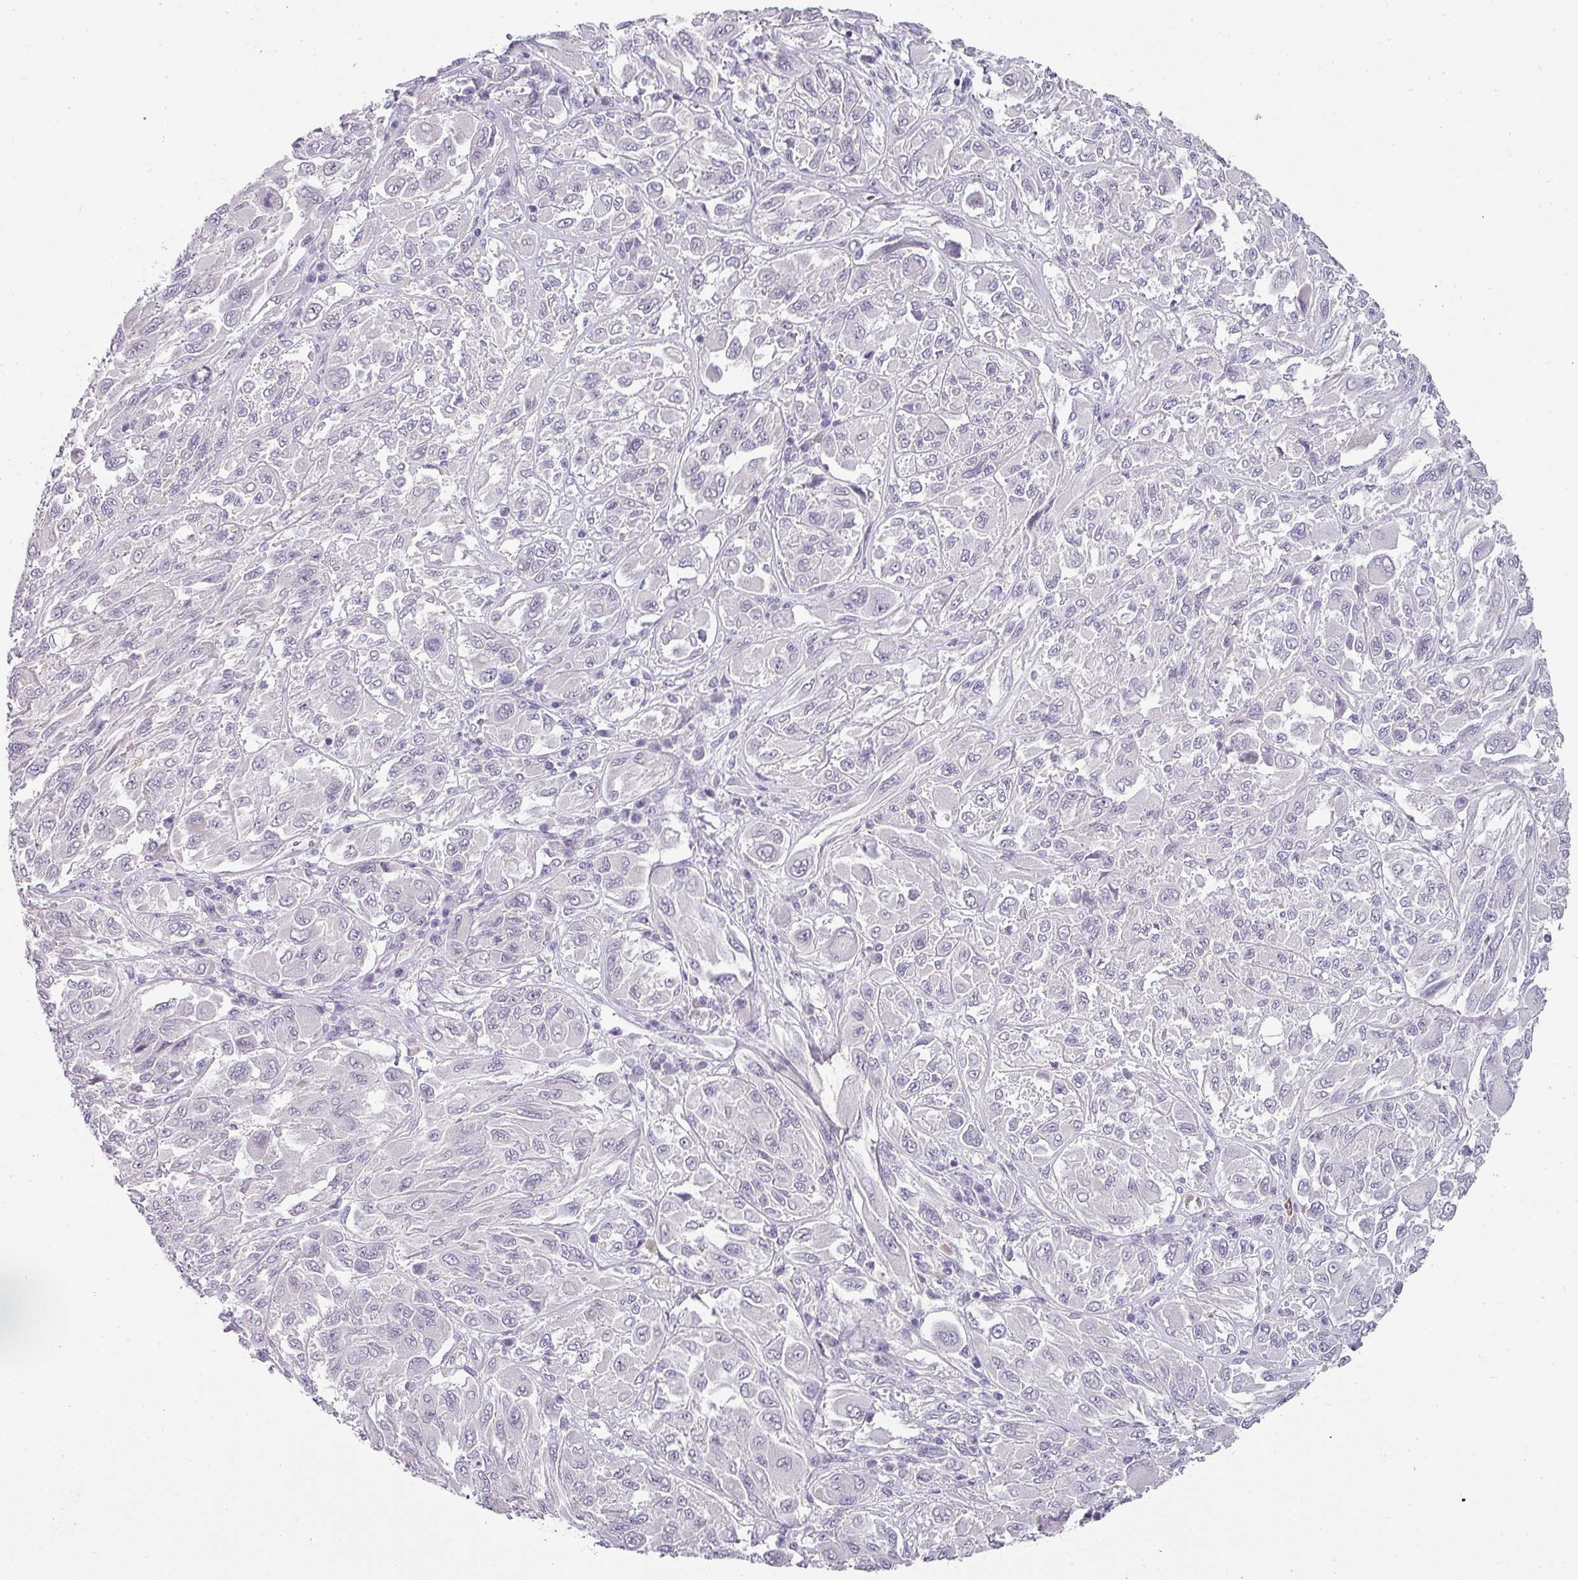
{"staining": {"intensity": "negative", "quantity": "none", "location": "none"}, "tissue": "melanoma", "cell_type": "Tumor cells", "image_type": "cancer", "snomed": [{"axis": "morphology", "description": "Malignant melanoma, NOS"}, {"axis": "topography", "description": "Skin"}], "caption": "Micrograph shows no protein staining in tumor cells of malignant melanoma tissue. (DAB (3,3'-diaminobenzidine) IHC, high magnification).", "gene": "BTLA", "patient": {"sex": "female", "age": 91}}